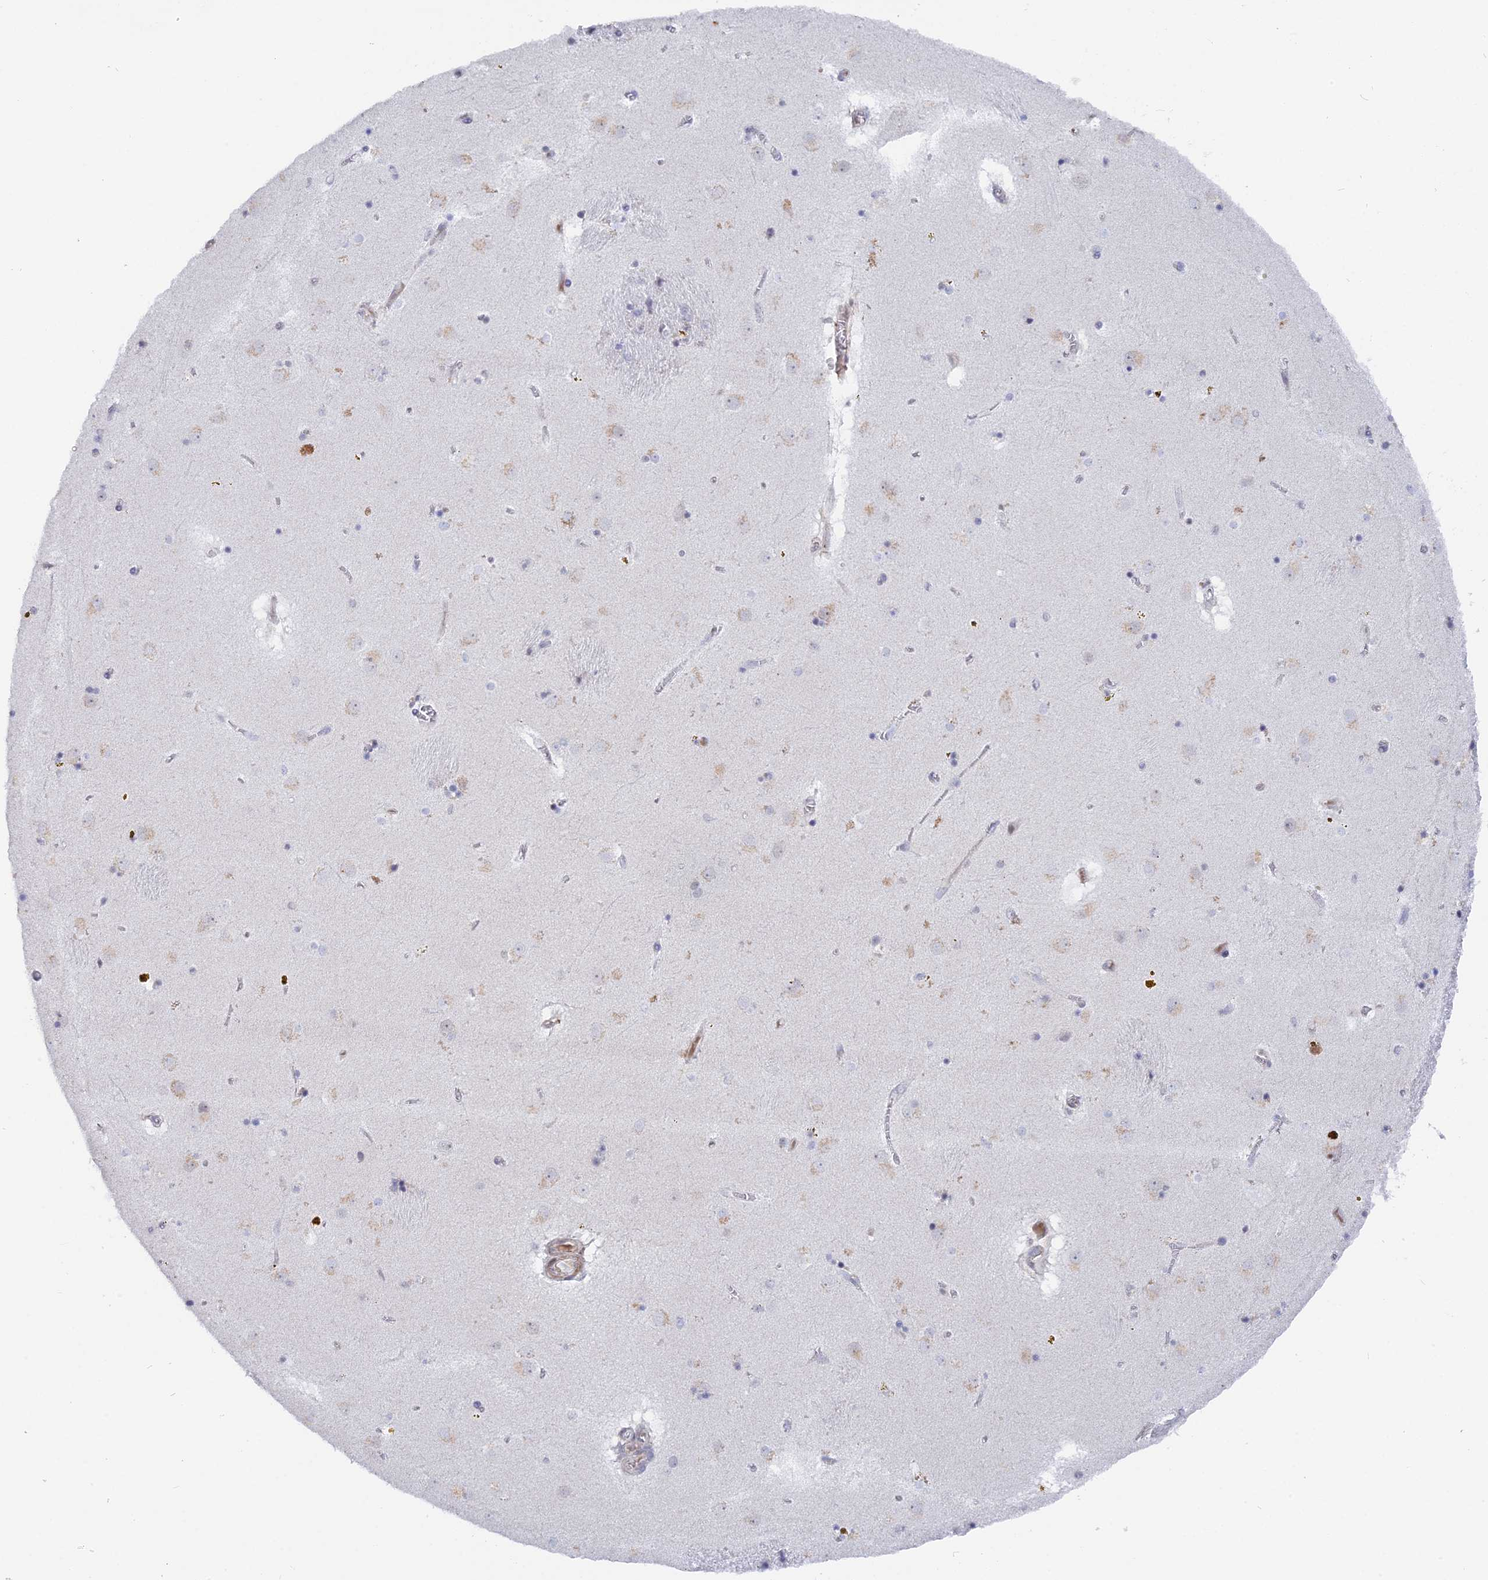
{"staining": {"intensity": "negative", "quantity": "none", "location": "none"}, "tissue": "caudate", "cell_type": "Glial cells", "image_type": "normal", "snomed": [{"axis": "morphology", "description": "Normal tissue, NOS"}, {"axis": "topography", "description": "Lateral ventricle wall"}], "caption": "Protein analysis of normal caudate displays no significant positivity in glial cells. (Stains: DAB (3,3'-diaminobenzidine) immunohistochemistry (IHC) with hematoxylin counter stain, Microscopy: brightfield microscopy at high magnification).", "gene": "BRD2", "patient": {"sex": "male", "age": 70}}